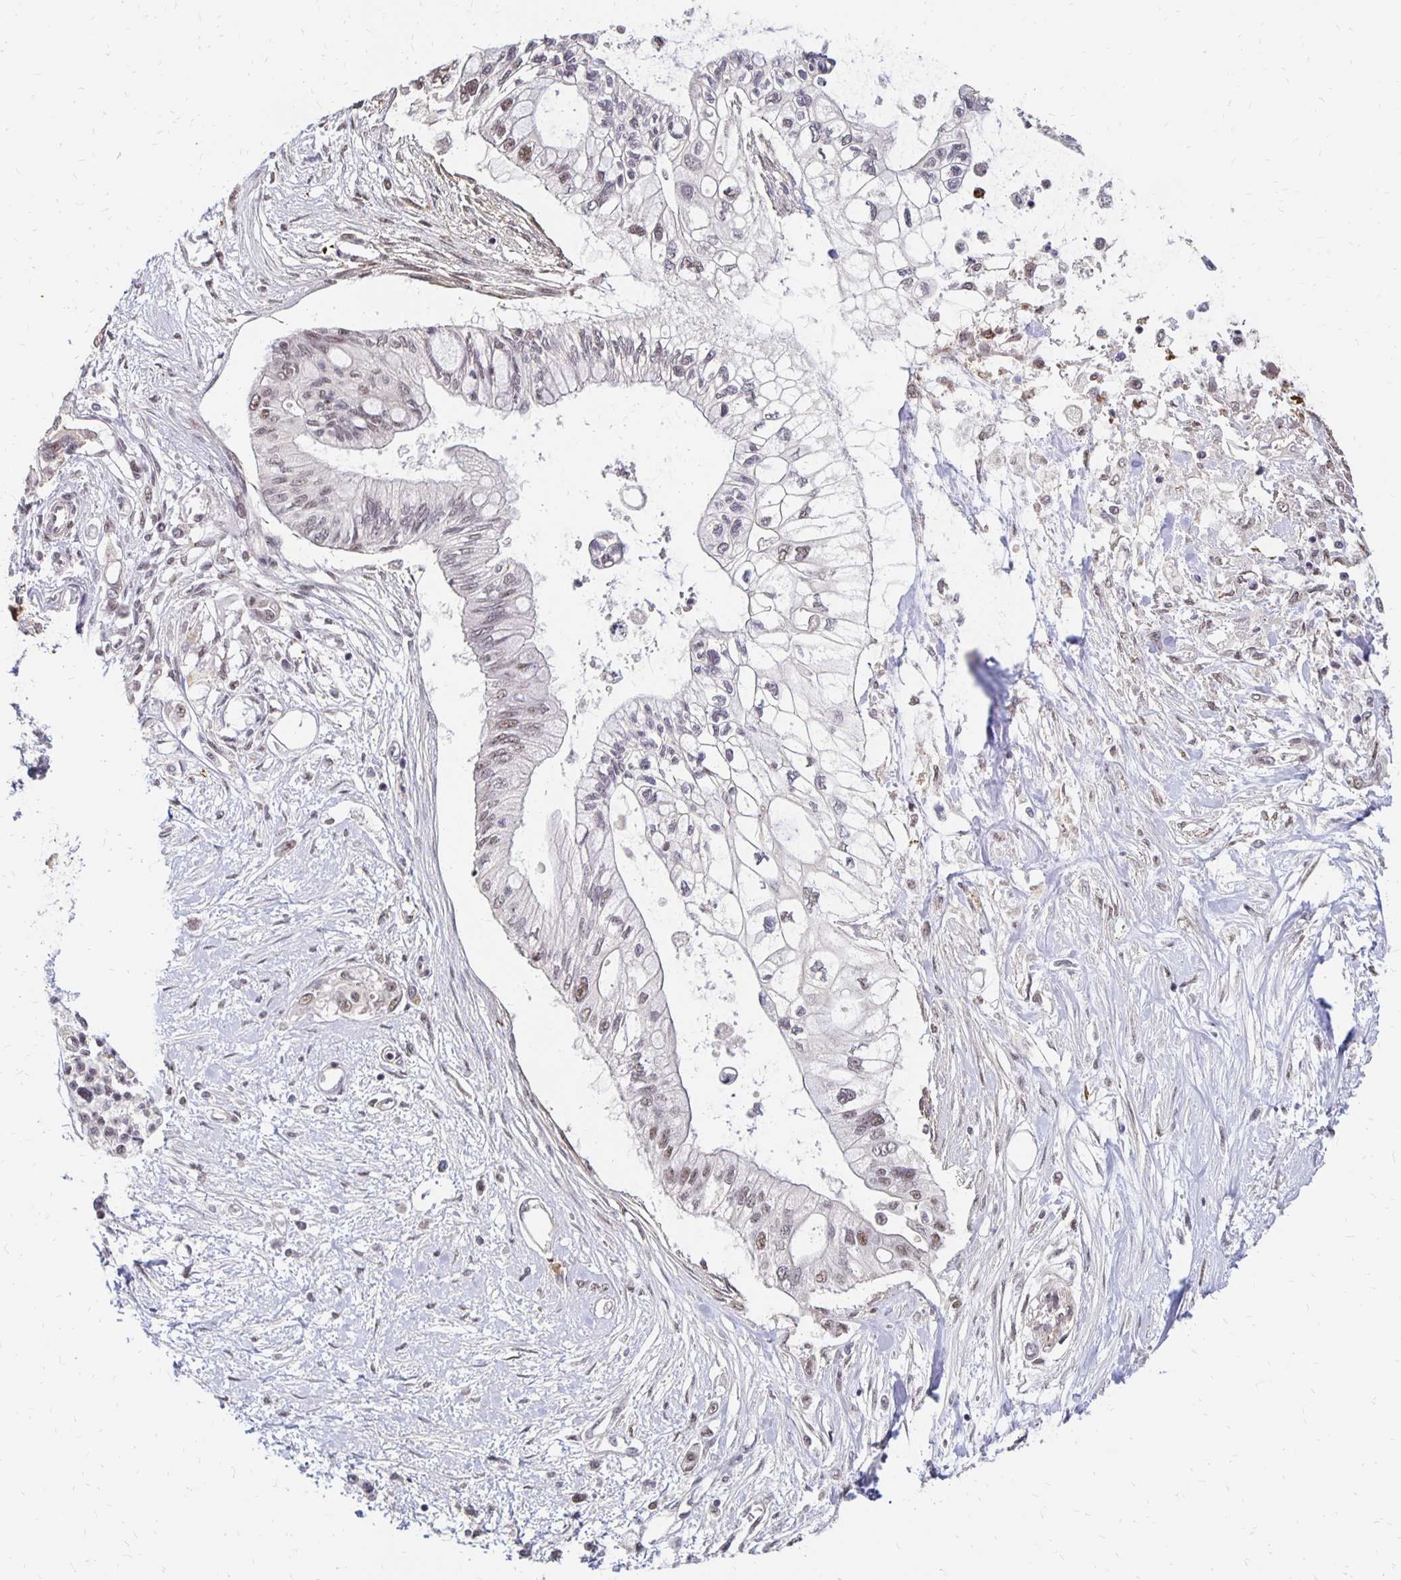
{"staining": {"intensity": "weak", "quantity": "<25%", "location": "nuclear"}, "tissue": "pancreatic cancer", "cell_type": "Tumor cells", "image_type": "cancer", "snomed": [{"axis": "morphology", "description": "Adenocarcinoma, NOS"}, {"axis": "topography", "description": "Pancreas"}], "caption": "The immunohistochemistry photomicrograph has no significant positivity in tumor cells of adenocarcinoma (pancreatic) tissue.", "gene": "CLASRP", "patient": {"sex": "female", "age": 77}}